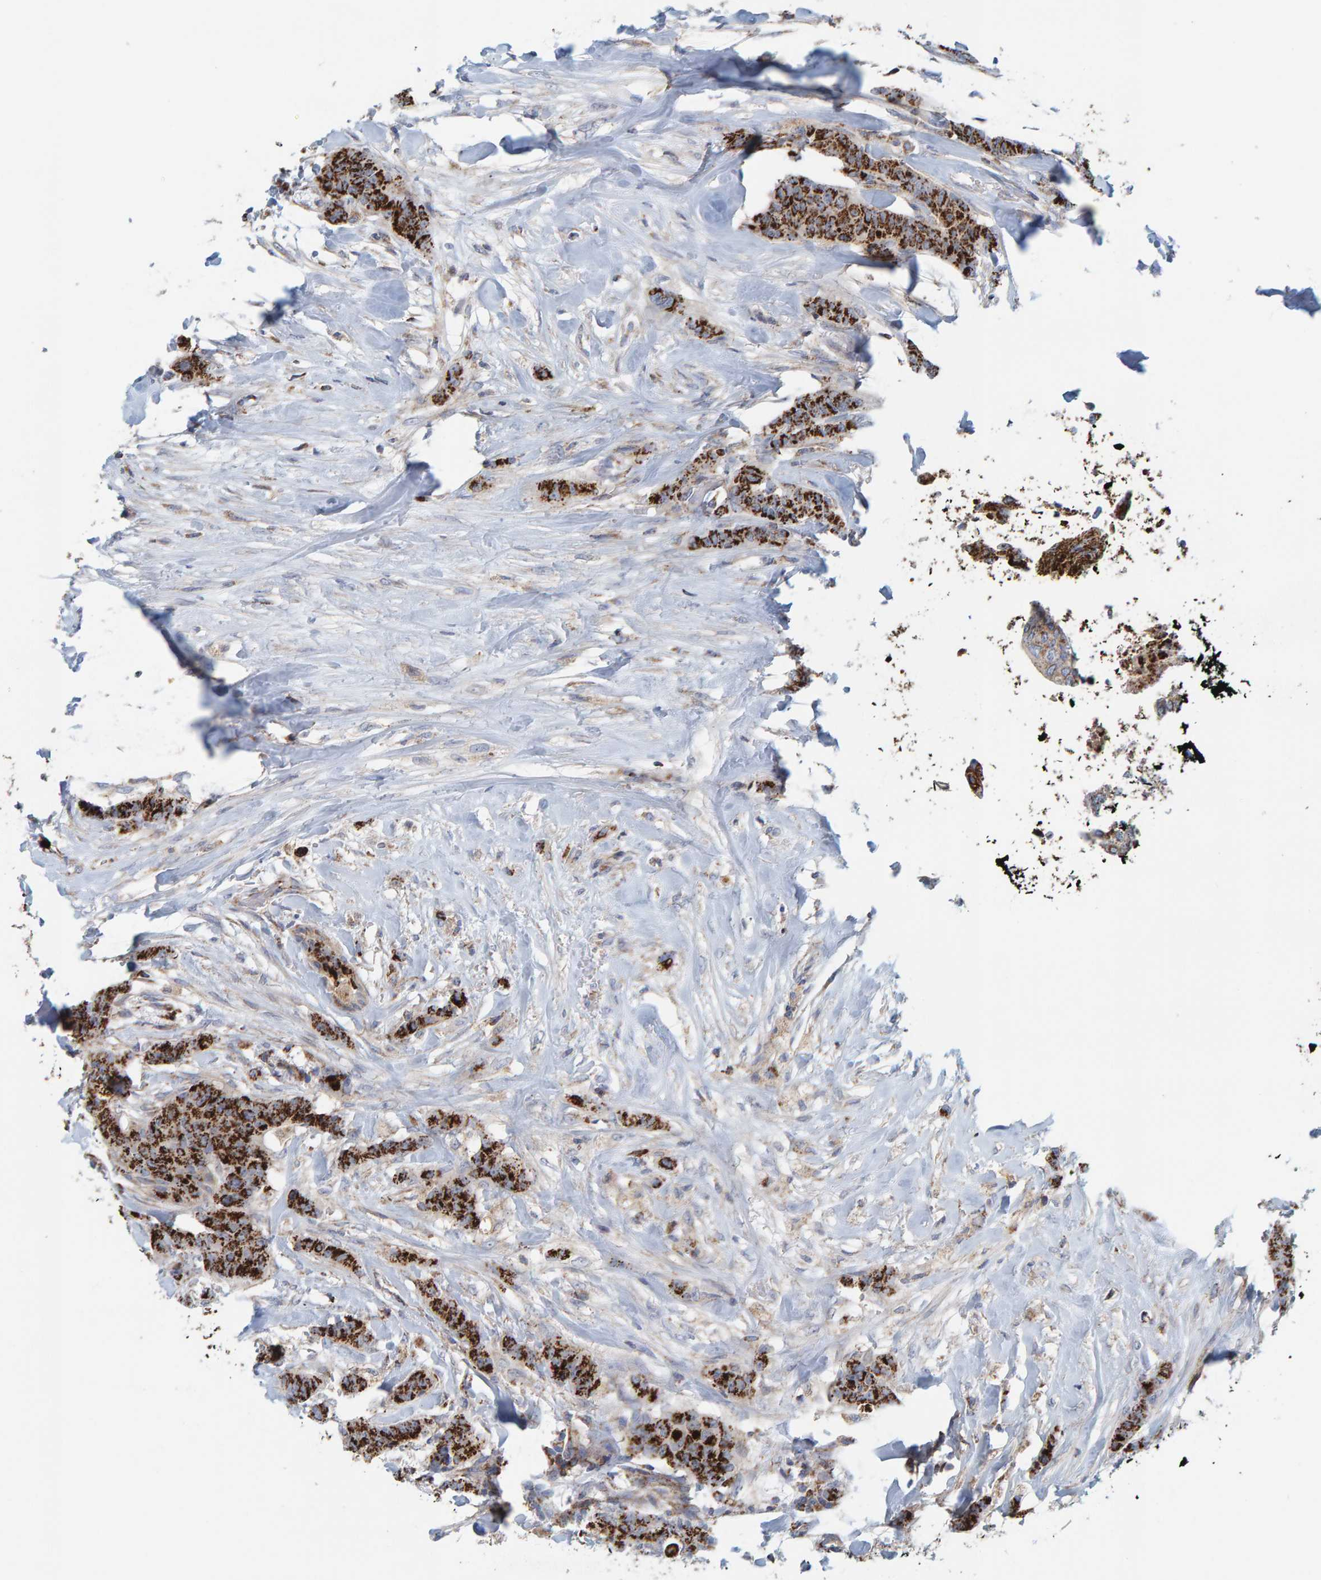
{"staining": {"intensity": "strong", "quantity": ">75%", "location": "cytoplasmic/membranous"}, "tissue": "breast cancer", "cell_type": "Tumor cells", "image_type": "cancer", "snomed": [{"axis": "morphology", "description": "Normal tissue, NOS"}, {"axis": "morphology", "description": "Duct carcinoma"}, {"axis": "topography", "description": "Breast"}], "caption": "The photomicrograph displays staining of breast cancer, revealing strong cytoplasmic/membranous protein expression (brown color) within tumor cells.", "gene": "B9D1", "patient": {"sex": "female", "age": 40}}